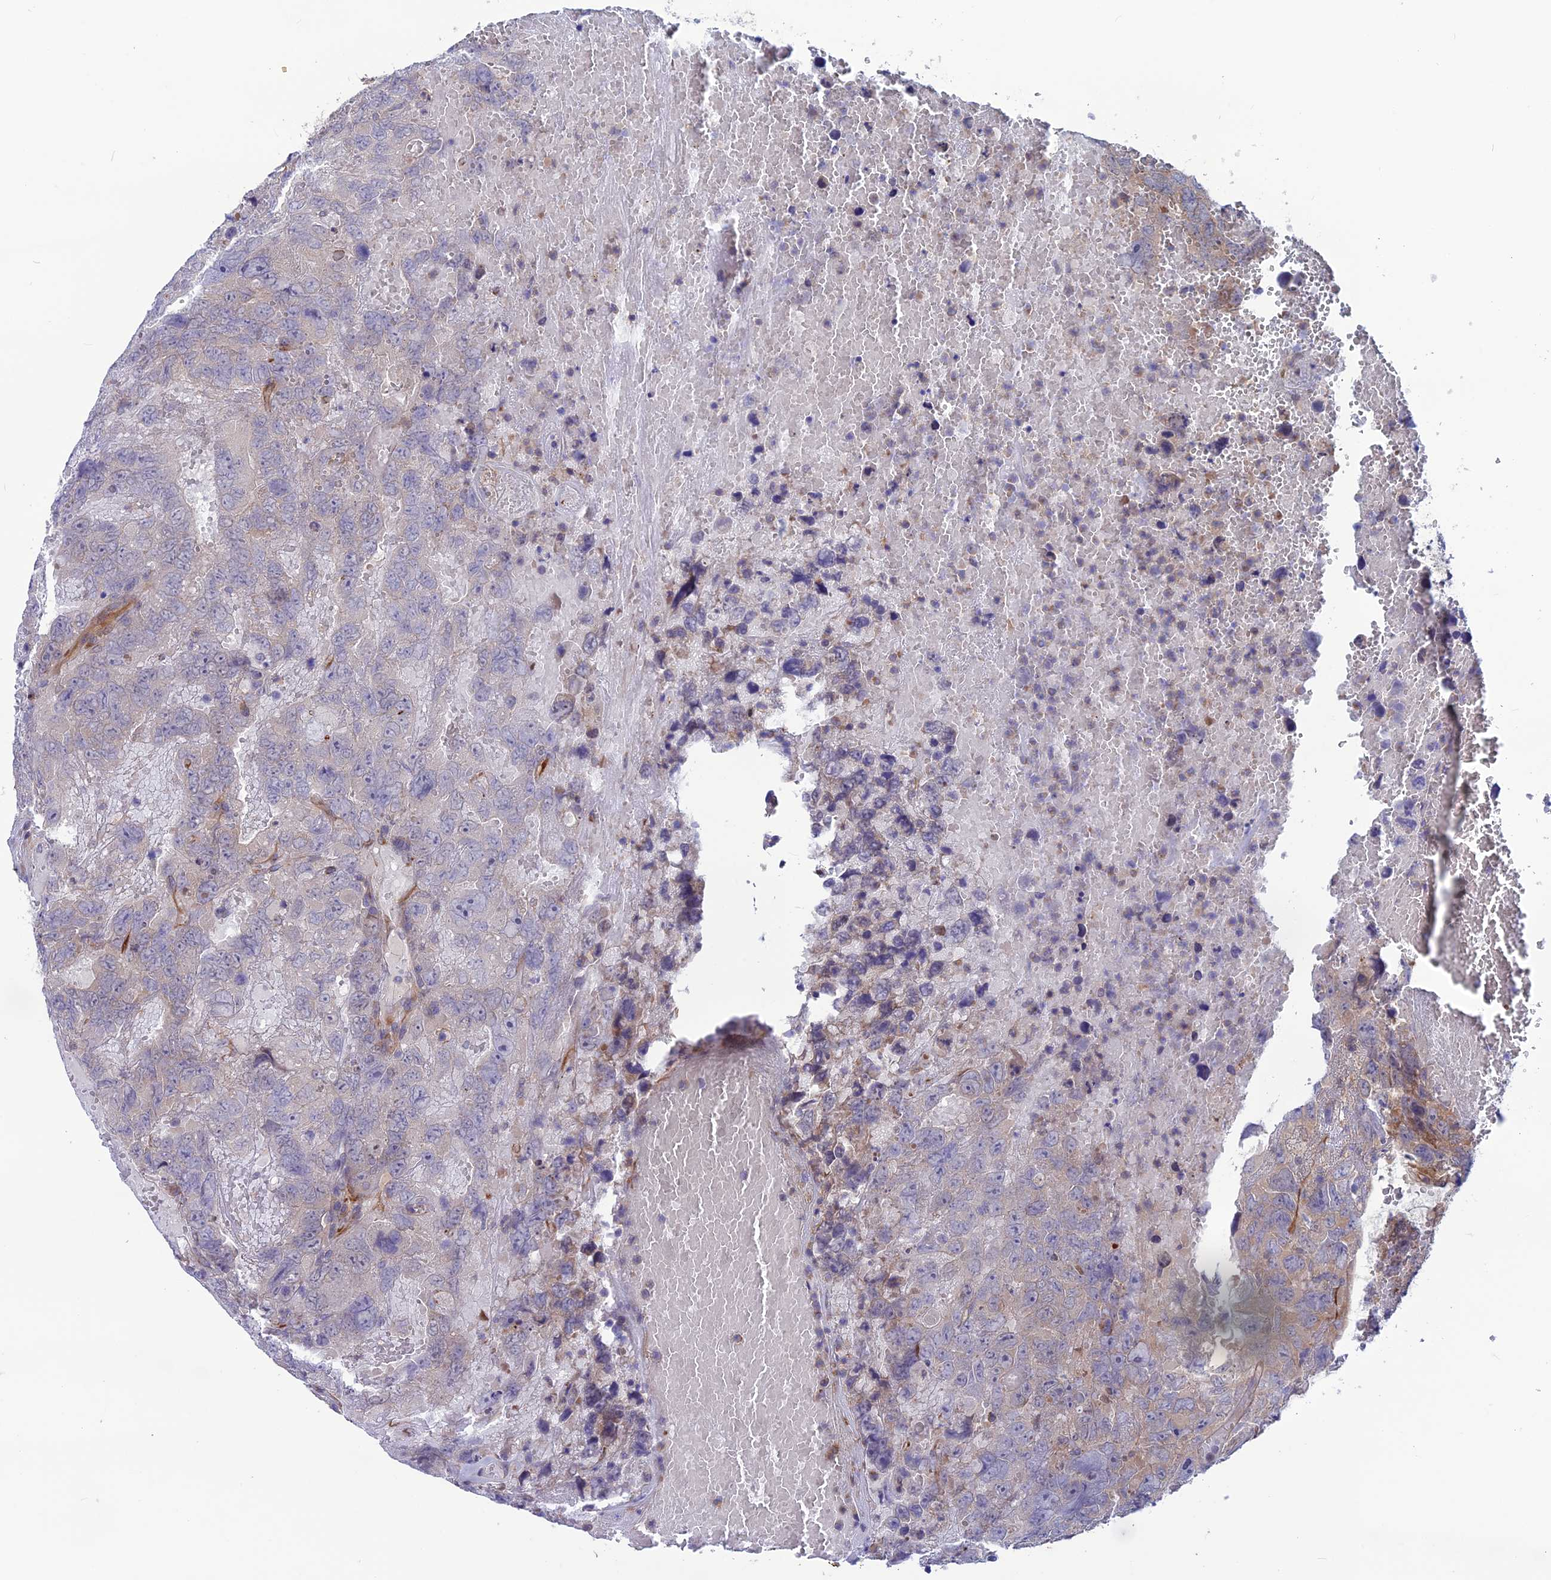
{"staining": {"intensity": "weak", "quantity": "25%-75%", "location": "cytoplasmic/membranous"}, "tissue": "testis cancer", "cell_type": "Tumor cells", "image_type": "cancer", "snomed": [{"axis": "morphology", "description": "Carcinoma, Embryonal, NOS"}, {"axis": "topography", "description": "Testis"}], "caption": "A high-resolution histopathology image shows immunohistochemistry (IHC) staining of embryonal carcinoma (testis), which reveals weak cytoplasmic/membranous staining in approximately 25%-75% of tumor cells. The protein is shown in brown color, while the nuclei are stained blue.", "gene": "MAST2", "patient": {"sex": "male", "age": 45}}